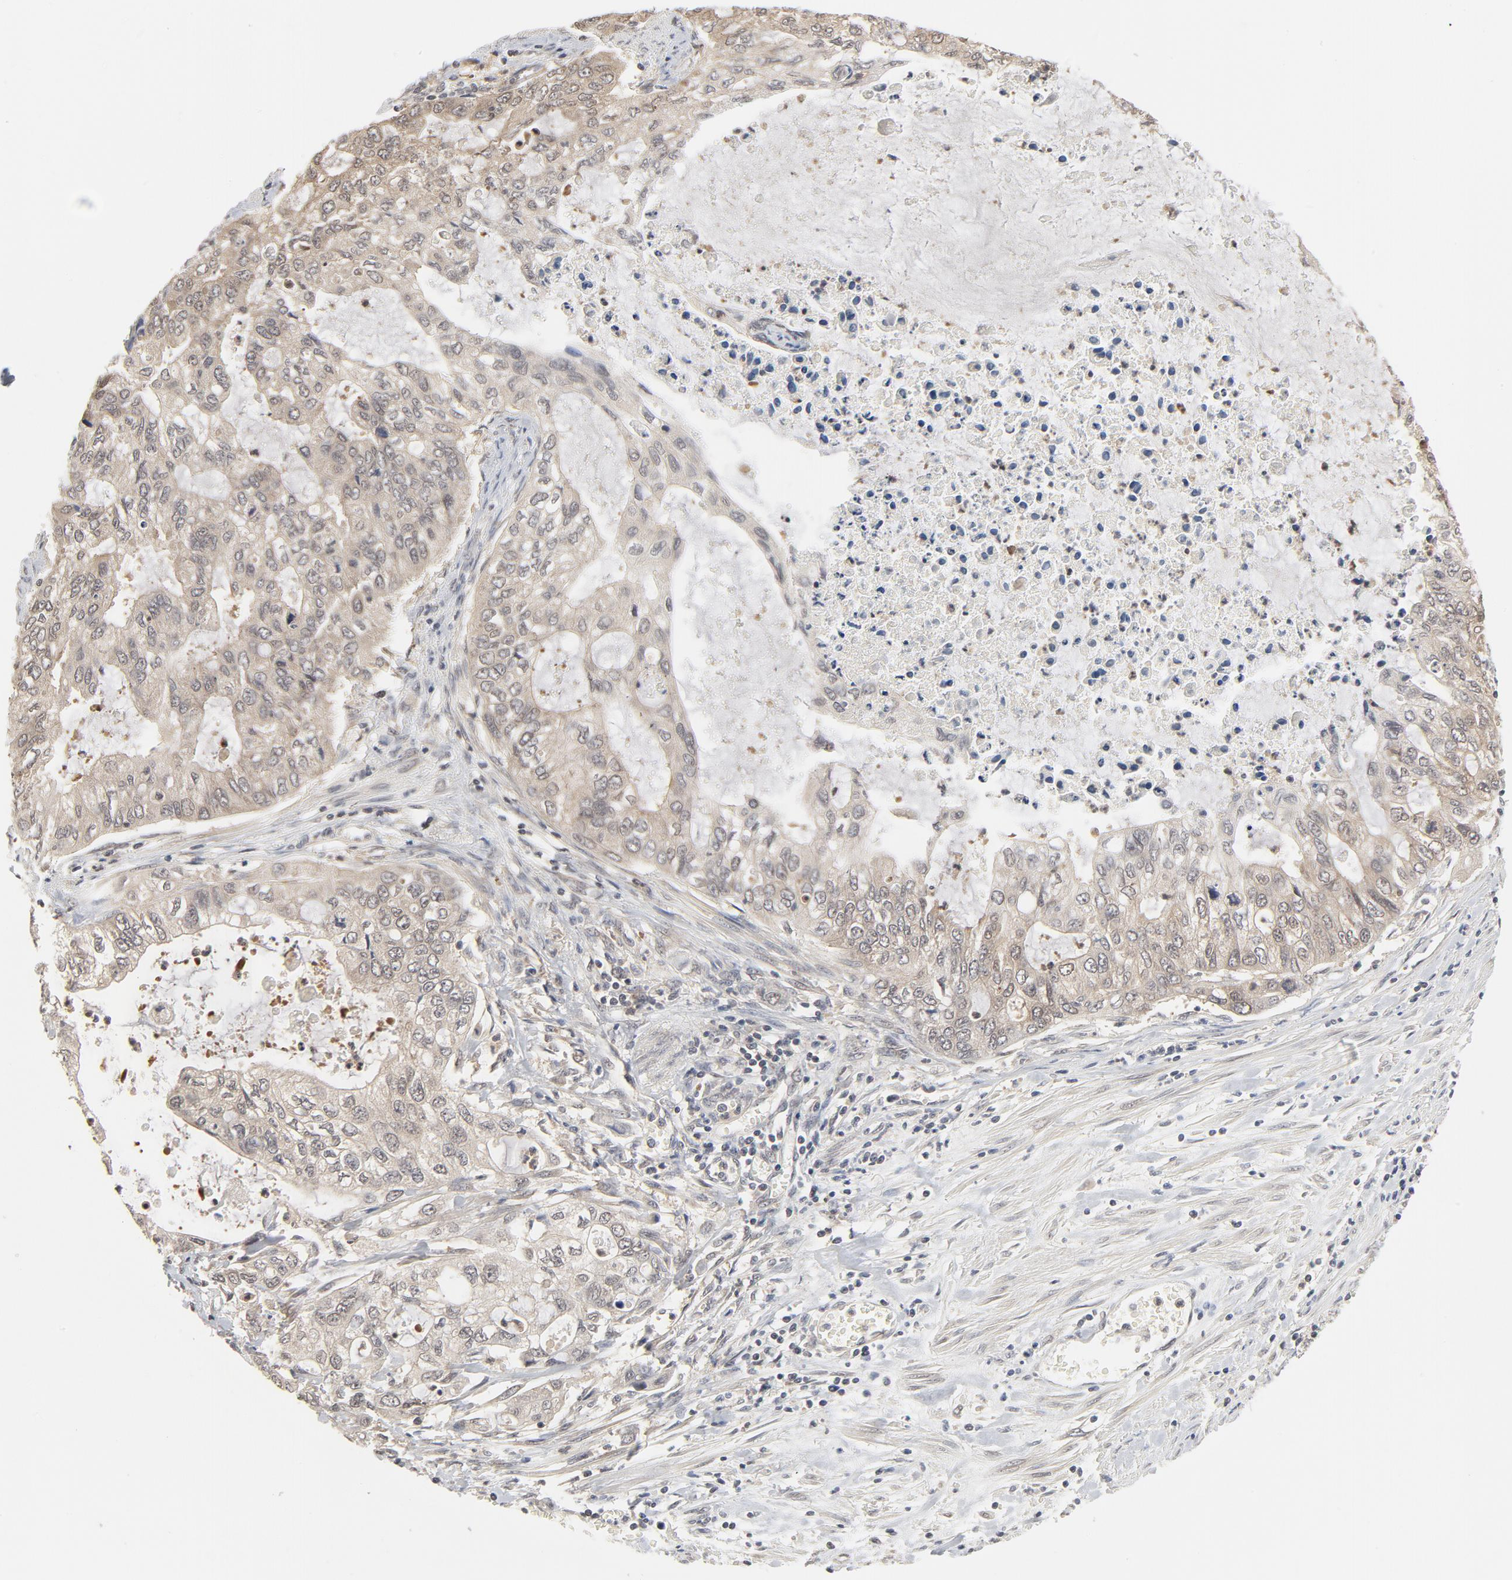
{"staining": {"intensity": "weak", "quantity": ">75%", "location": "cytoplasmic/membranous,nuclear"}, "tissue": "stomach cancer", "cell_type": "Tumor cells", "image_type": "cancer", "snomed": [{"axis": "morphology", "description": "Adenocarcinoma, NOS"}, {"axis": "topography", "description": "Stomach, upper"}], "caption": "A brown stain highlights weak cytoplasmic/membranous and nuclear staining of a protein in stomach adenocarcinoma tumor cells.", "gene": "NEDD8", "patient": {"sex": "female", "age": 52}}